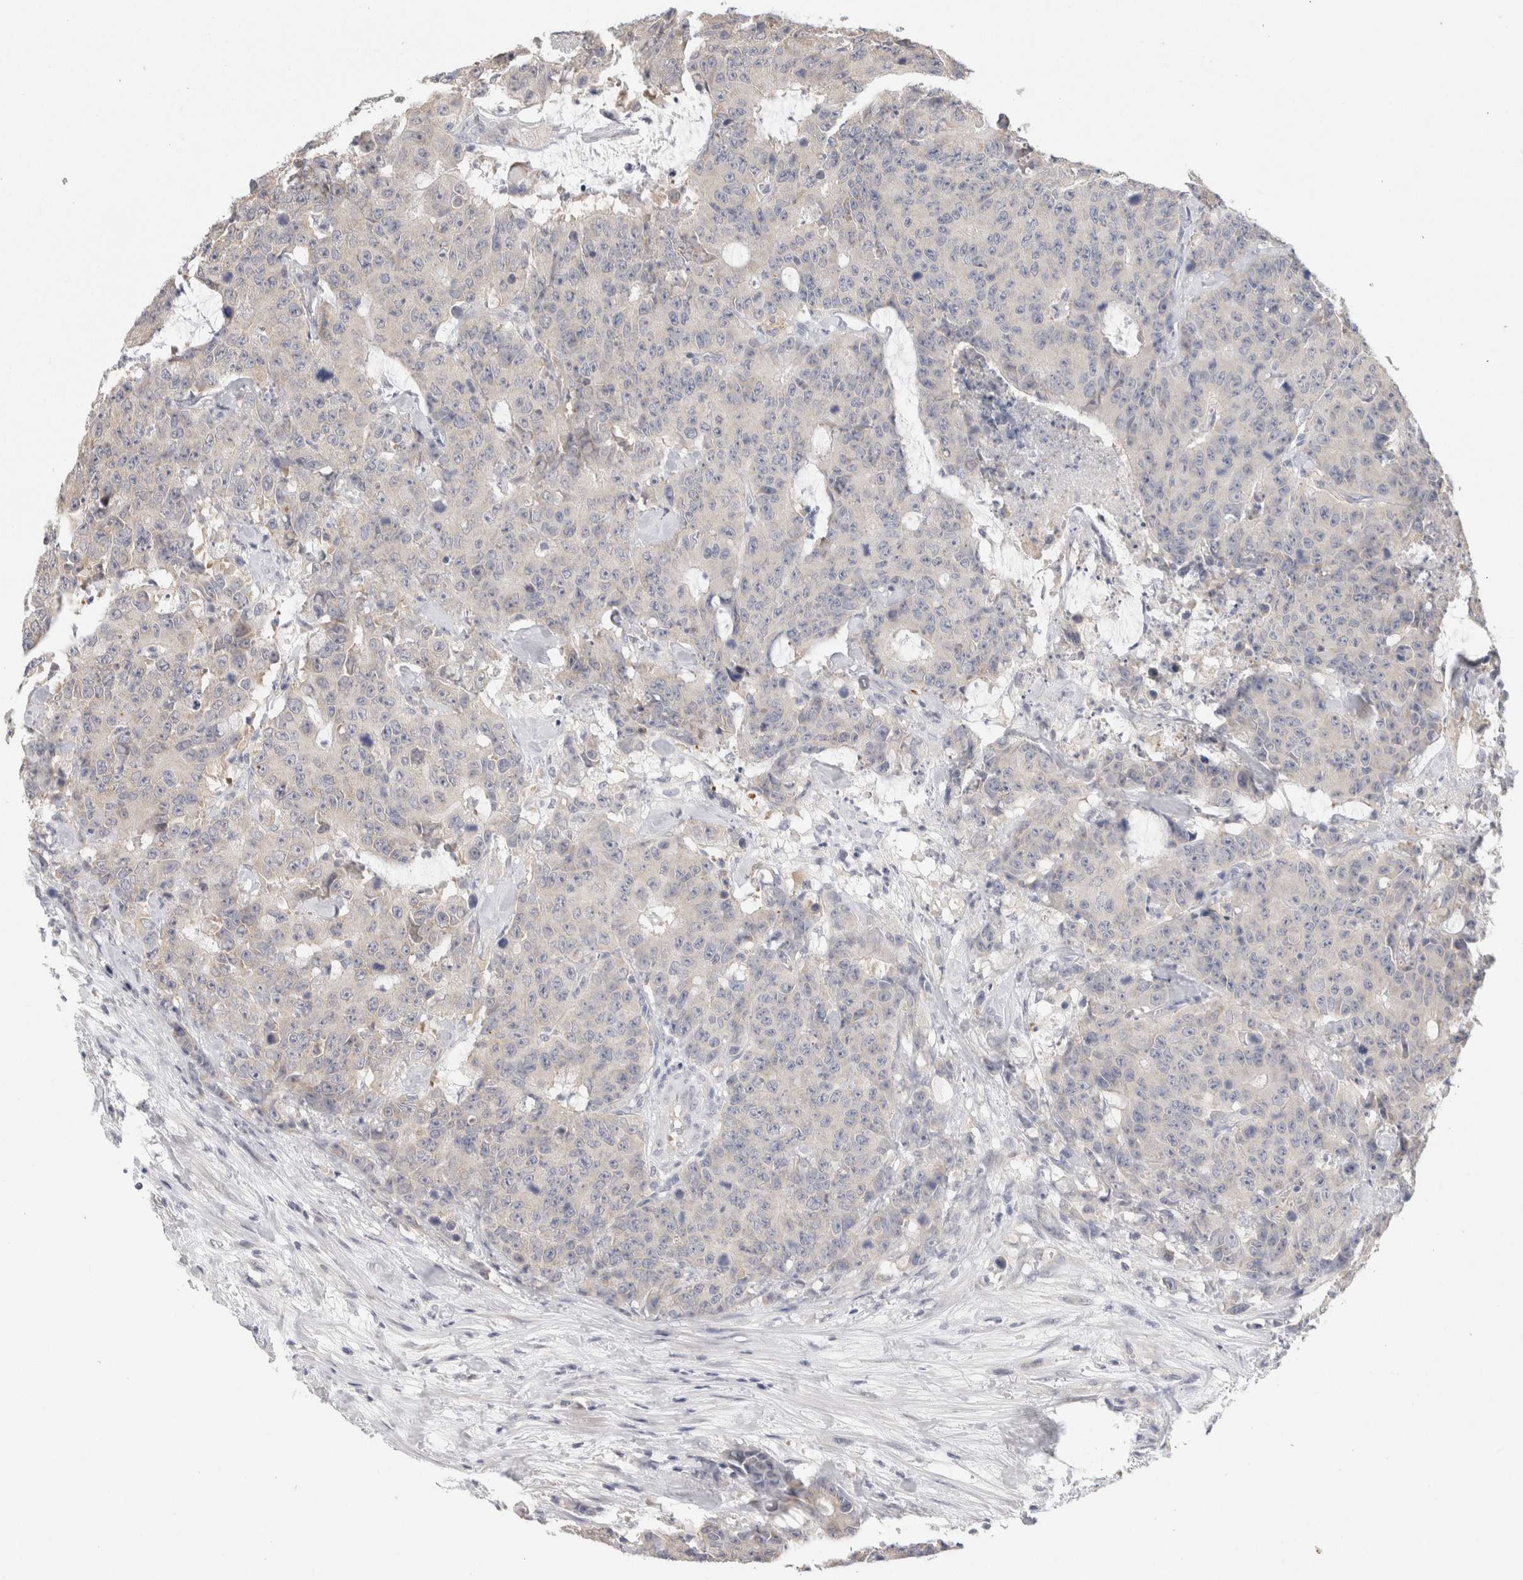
{"staining": {"intensity": "negative", "quantity": "none", "location": "none"}, "tissue": "colorectal cancer", "cell_type": "Tumor cells", "image_type": "cancer", "snomed": [{"axis": "morphology", "description": "Adenocarcinoma, NOS"}, {"axis": "topography", "description": "Colon"}], "caption": "Colorectal cancer (adenocarcinoma) was stained to show a protein in brown. There is no significant staining in tumor cells.", "gene": "CHRM4", "patient": {"sex": "female", "age": 86}}